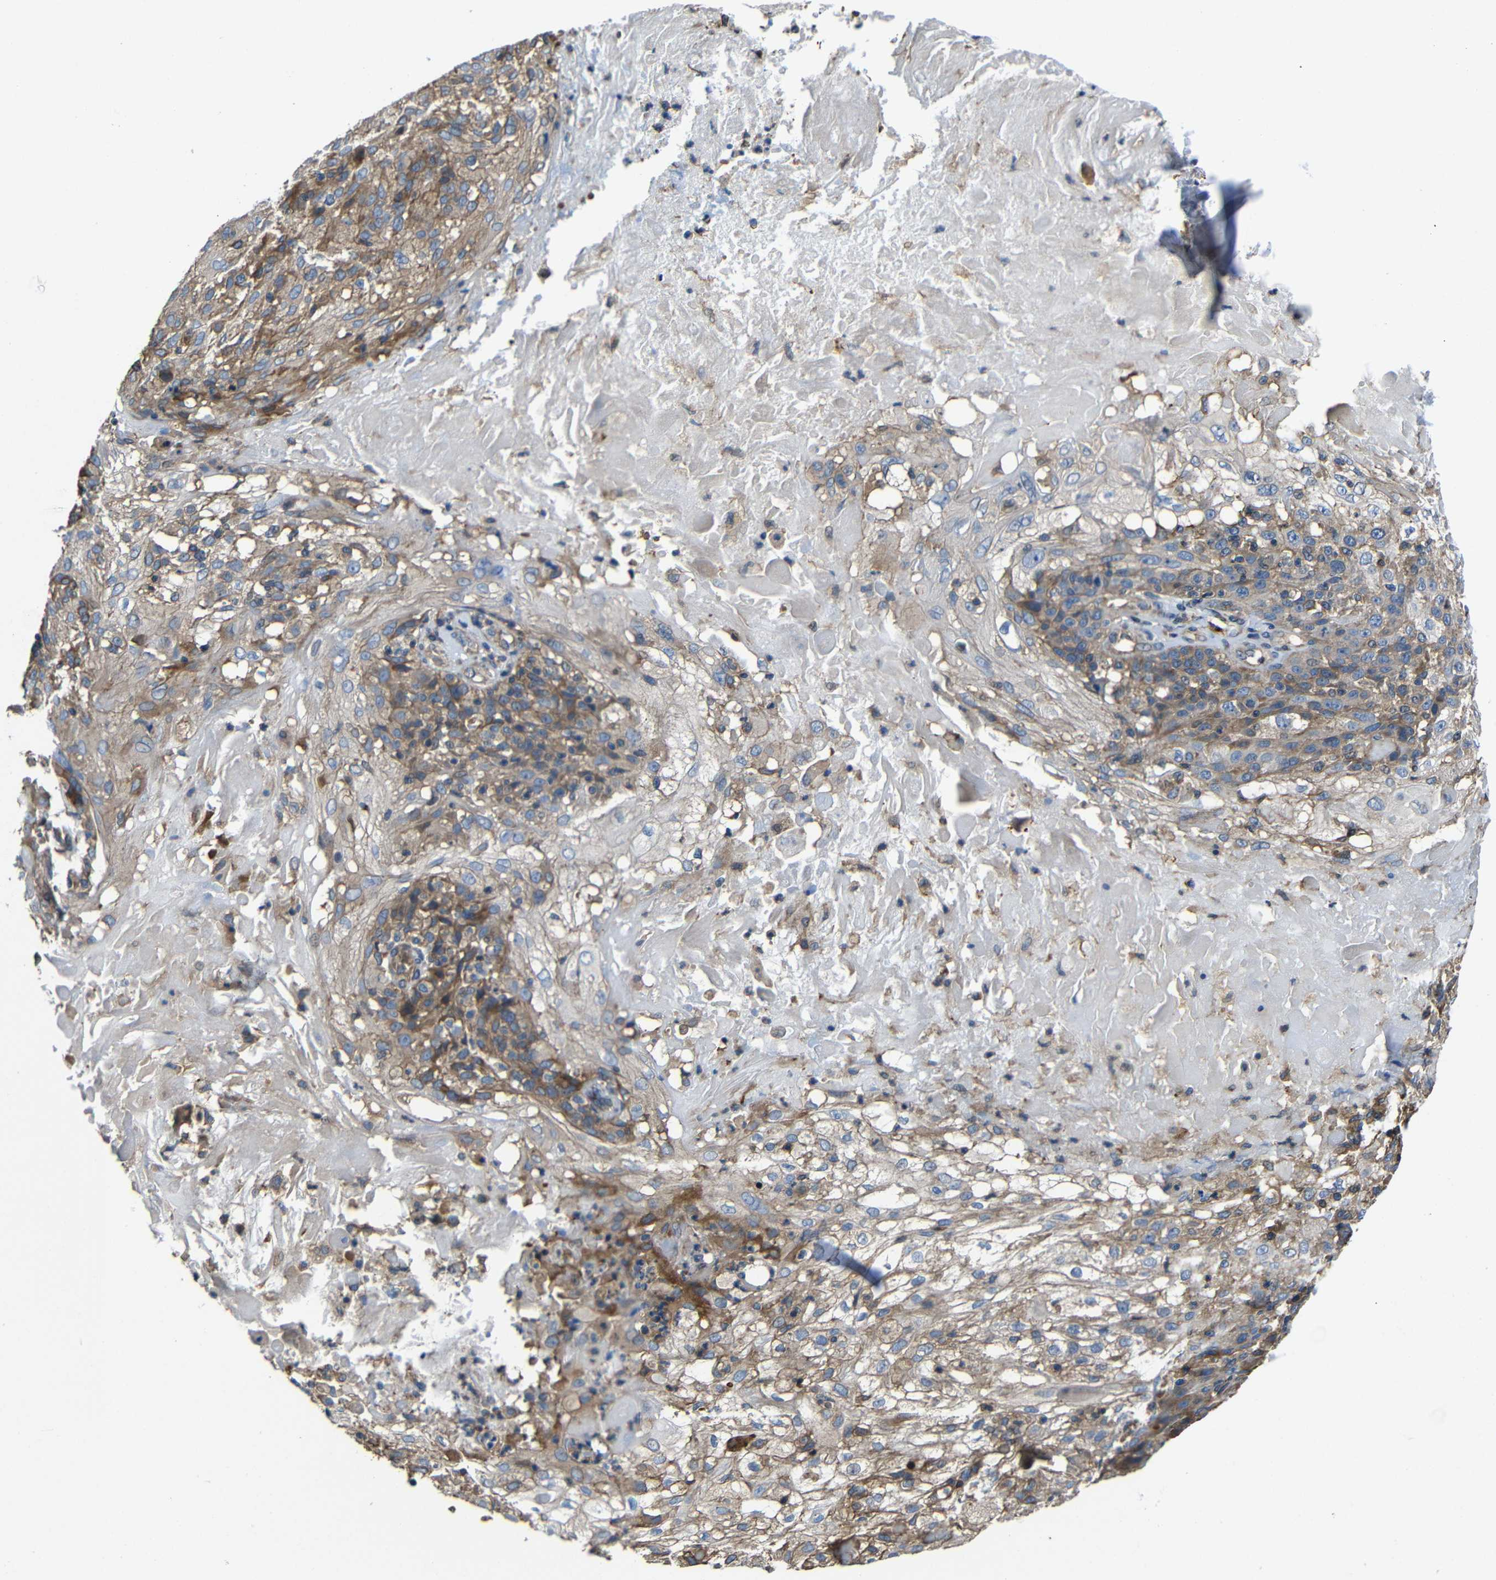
{"staining": {"intensity": "moderate", "quantity": "25%-75%", "location": "cytoplasmic/membranous"}, "tissue": "skin cancer", "cell_type": "Tumor cells", "image_type": "cancer", "snomed": [{"axis": "morphology", "description": "Normal tissue, NOS"}, {"axis": "morphology", "description": "Squamous cell carcinoma, NOS"}, {"axis": "topography", "description": "Skin"}], "caption": "Protein staining of skin cancer (squamous cell carcinoma) tissue reveals moderate cytoplasmic/membranous expression in about 25%-75% of tumor cells. The protein of interest is stained brown, and the nuclei are stained in blue (DAB IHC with brightfield microscopy, high magnification).", "gene": "GDI1", "patient": {"sex": "female", "age": 83}}